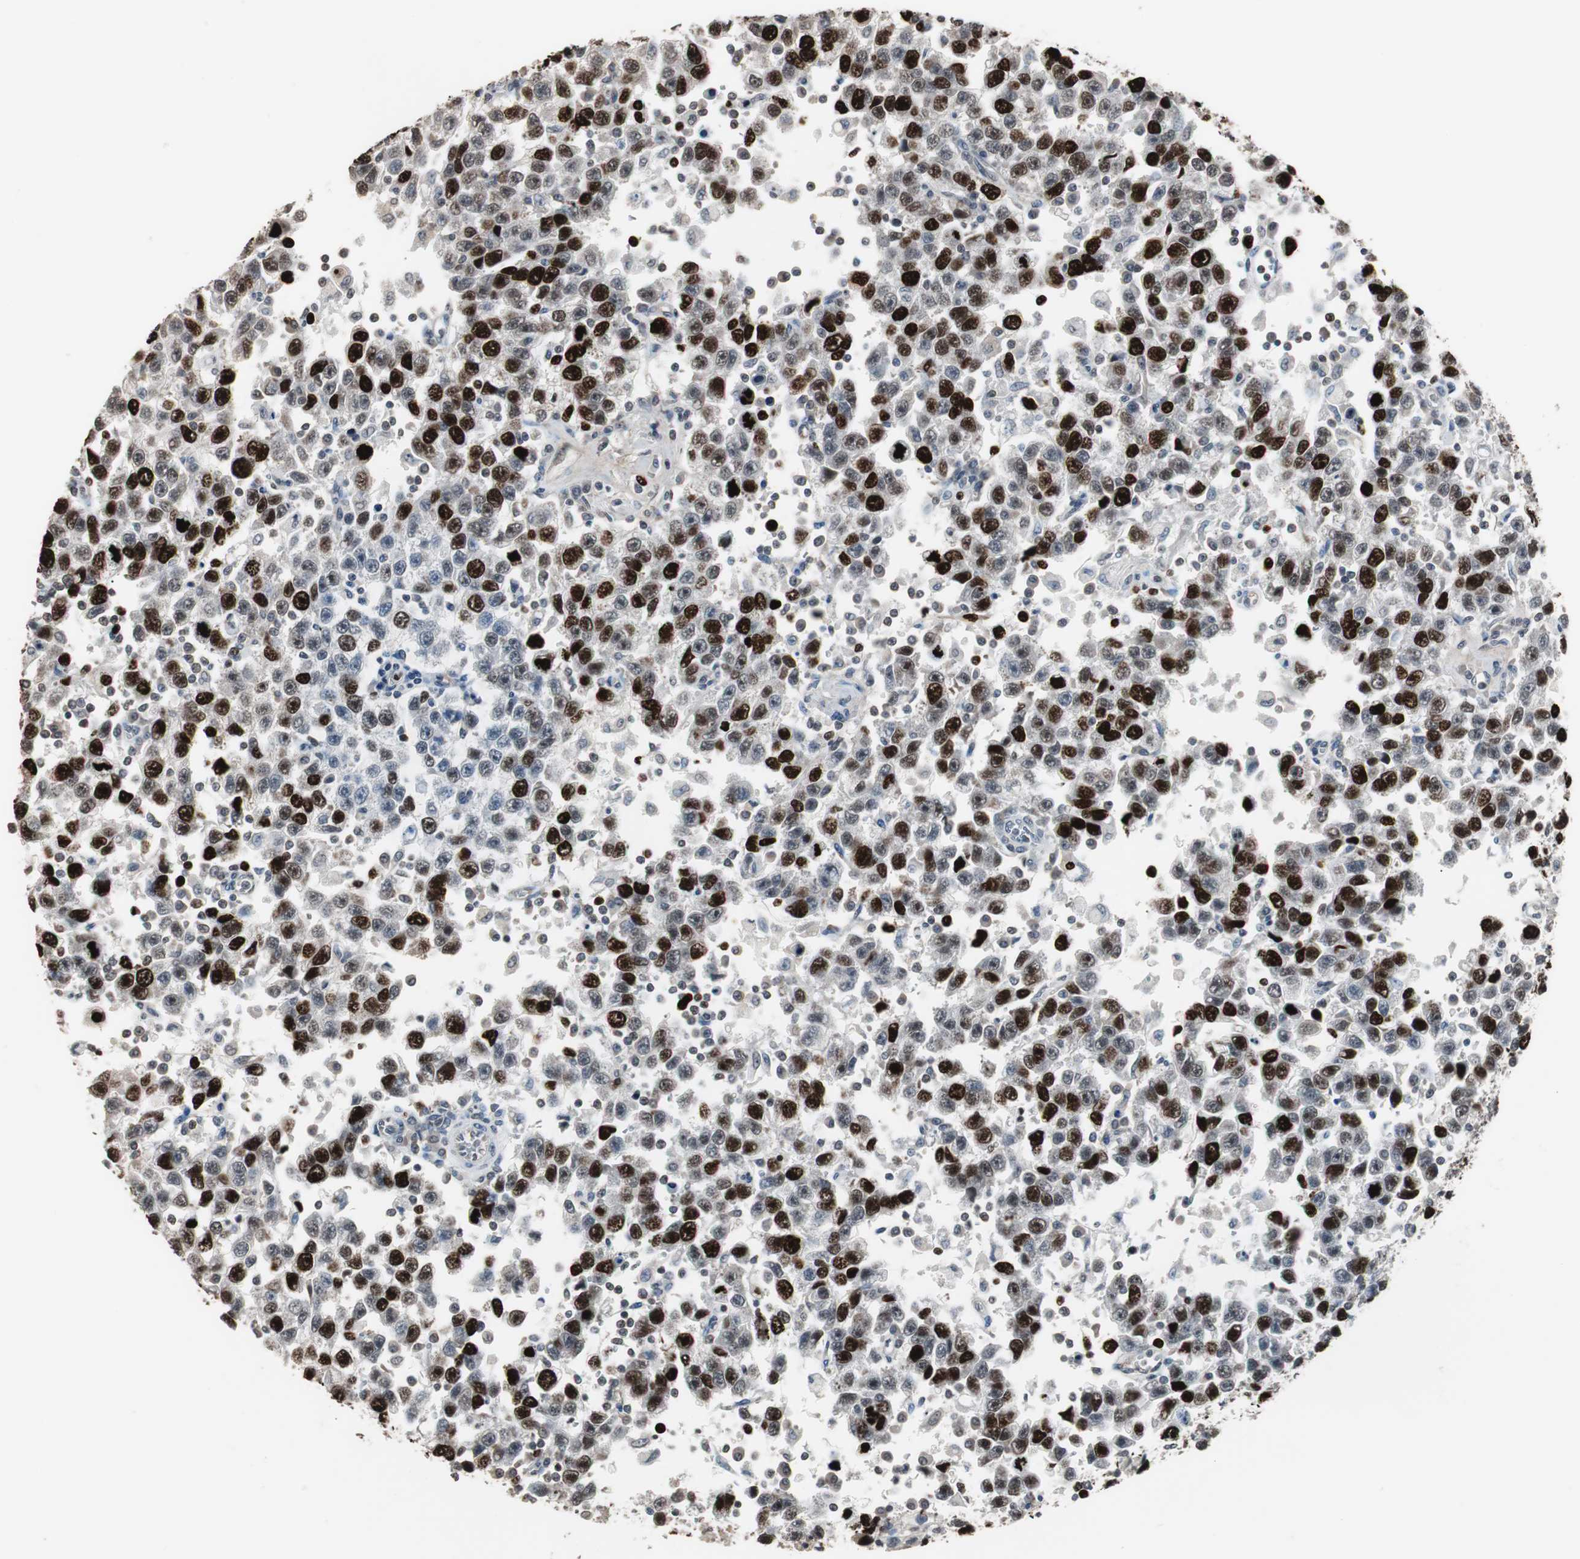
{"staining": {"intensity": "strong", "quantity": ">75%", "location": "nuclear"}, "tissue": "testis cancer", "cell_type": "Tumor cells", "image_type": "cancer", "snomed": [{"axis": "morphology", "description": "Seminoma, NOS"}, {"axis": "topography", "description": "Testis"}], "caption": "About >75% of tumor cells in testis cancer demonstrate strong nuclear protein expression as visualized by brown immunohistochemical staining.", "gene": "TOP2A", "patient": {"sex": "male", "age": 41}}